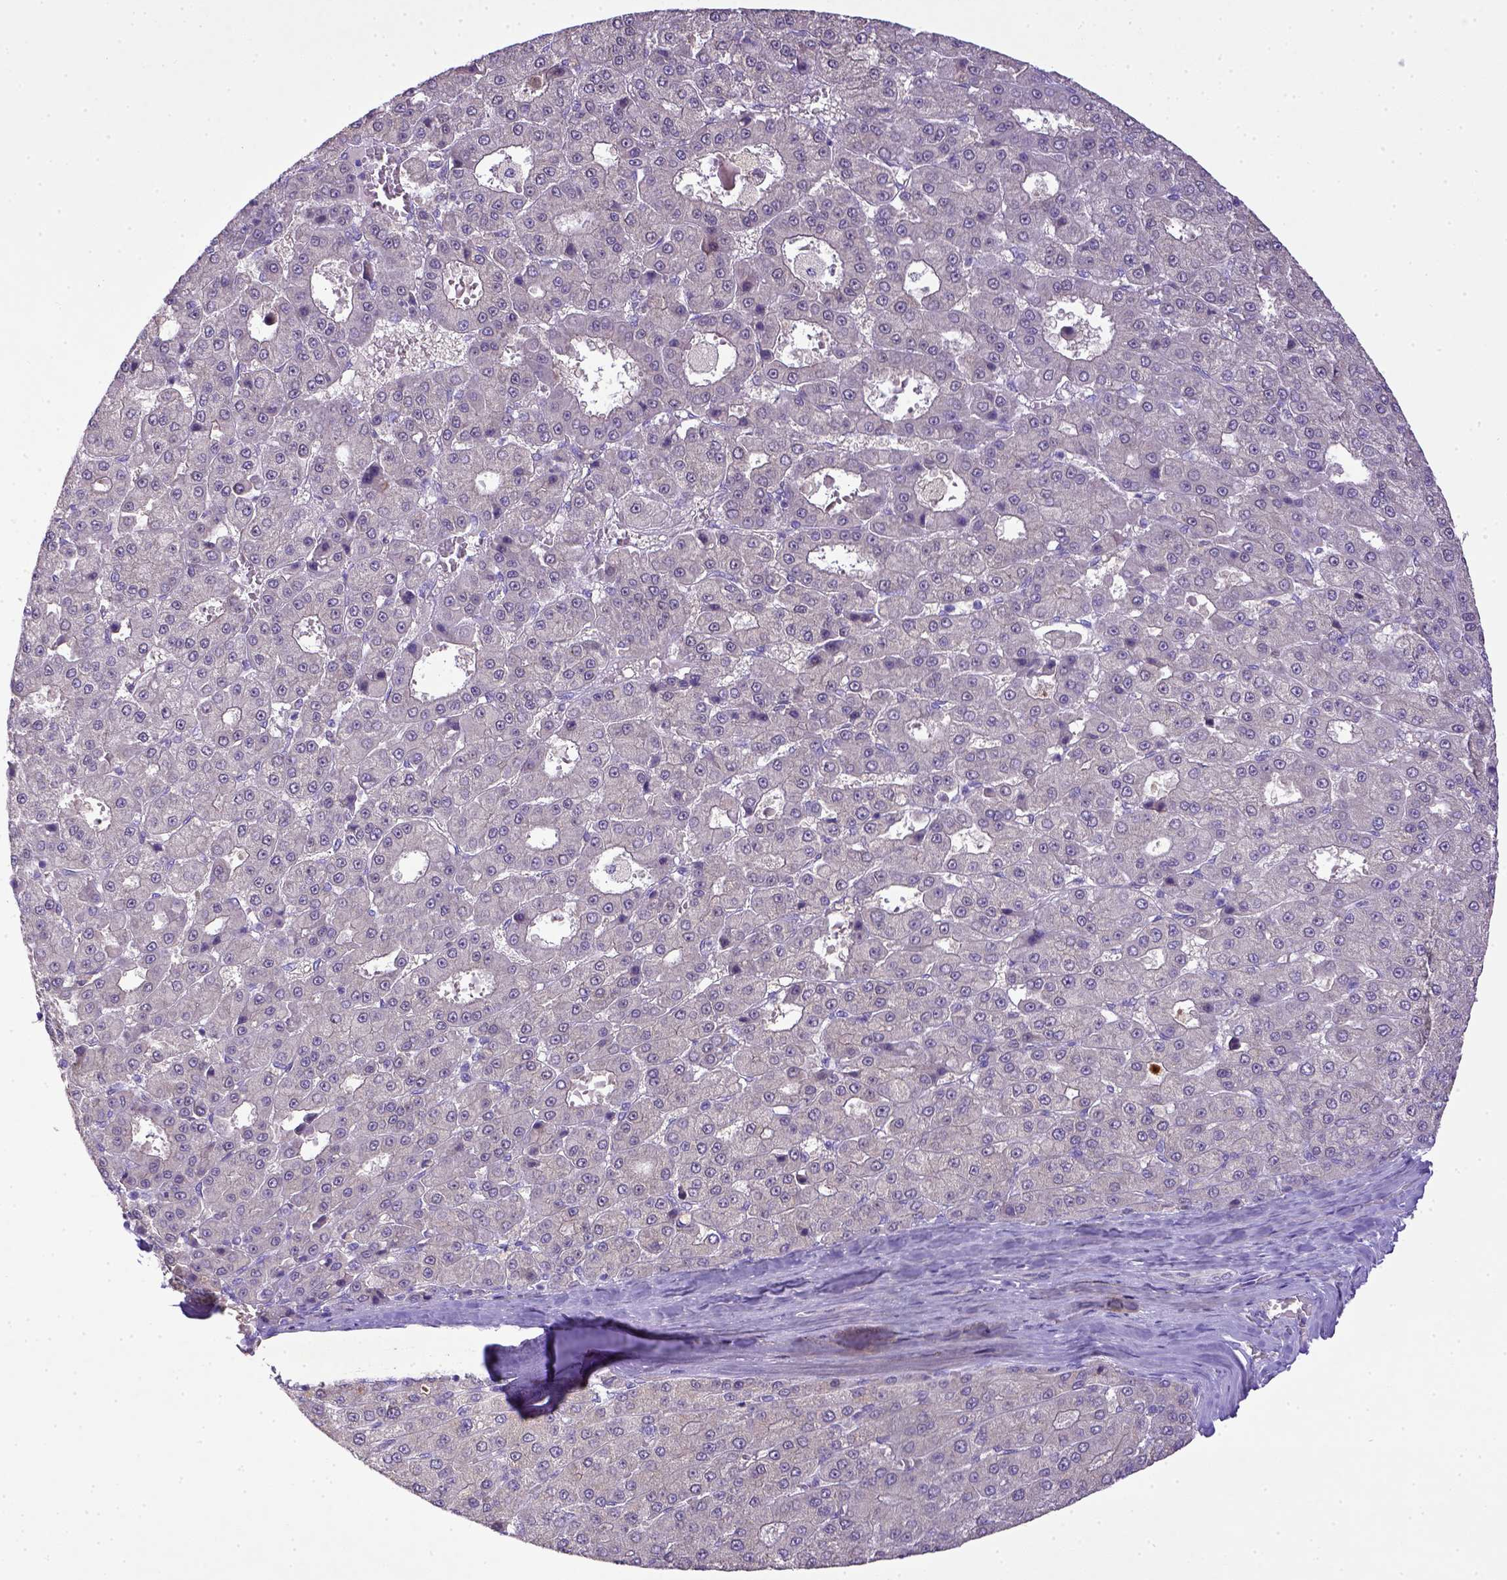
{"staining": {"intensity": "negative", "quantity": "none", "location": "none"}, "tissue": "liver cancer", "cell_type": "Tumor cells", "image_type": "cancer", "snomed": [{"axis": "morphology", "description": "Carcinoma, Hepatocellular, NOS"}, {"axis": "topography", "description": "Liver"}], "caption": "Histopathology image shows no significant protein staining in tumor cells of liver hepatocellular carcinoma. (DAB (3,3'-diaminobenzidine) immunohistochemistry, high magnification).", "gene": "CD40", "patient": {"sex": "male", "age": 70}}